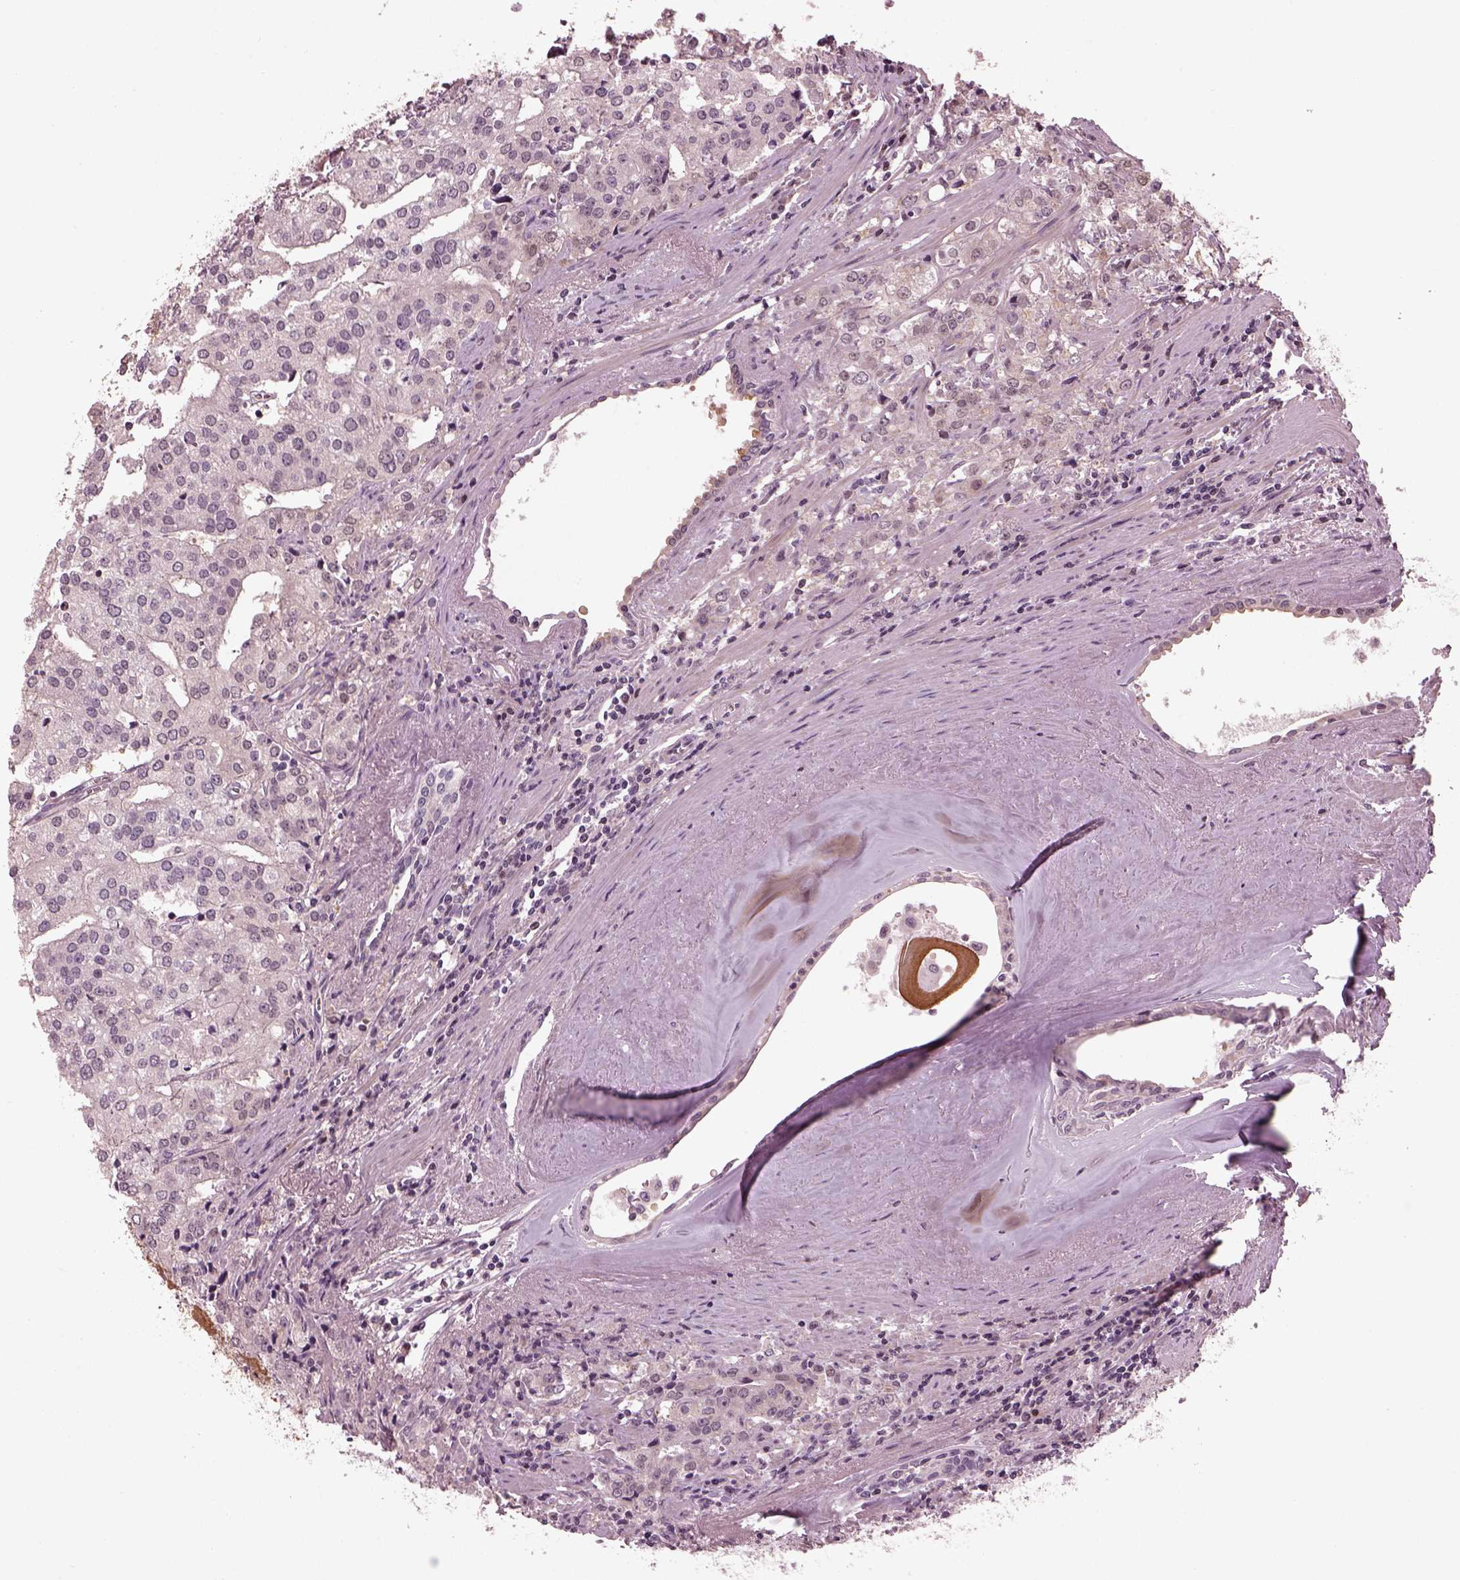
{"staining": {"intensity": "negative", "quantity": "none", "location": "none"}, "tissue": "prostate cancer", "cell_type": "Tumor cells", "image_type": "cancer", "snomed": [{"axis": "morphology", "description": "Adenocarcinoma, High grade"}, {"axis": "topography", "description": "Prostate"}], "caption": "This is an immunohistochemistry photomicrograph of prostate adenocarcinoma (high-grade). There is no positivity in tumor cells.", "gene": "BFSP1", "patient": {"sex": "male", "age": 68}}